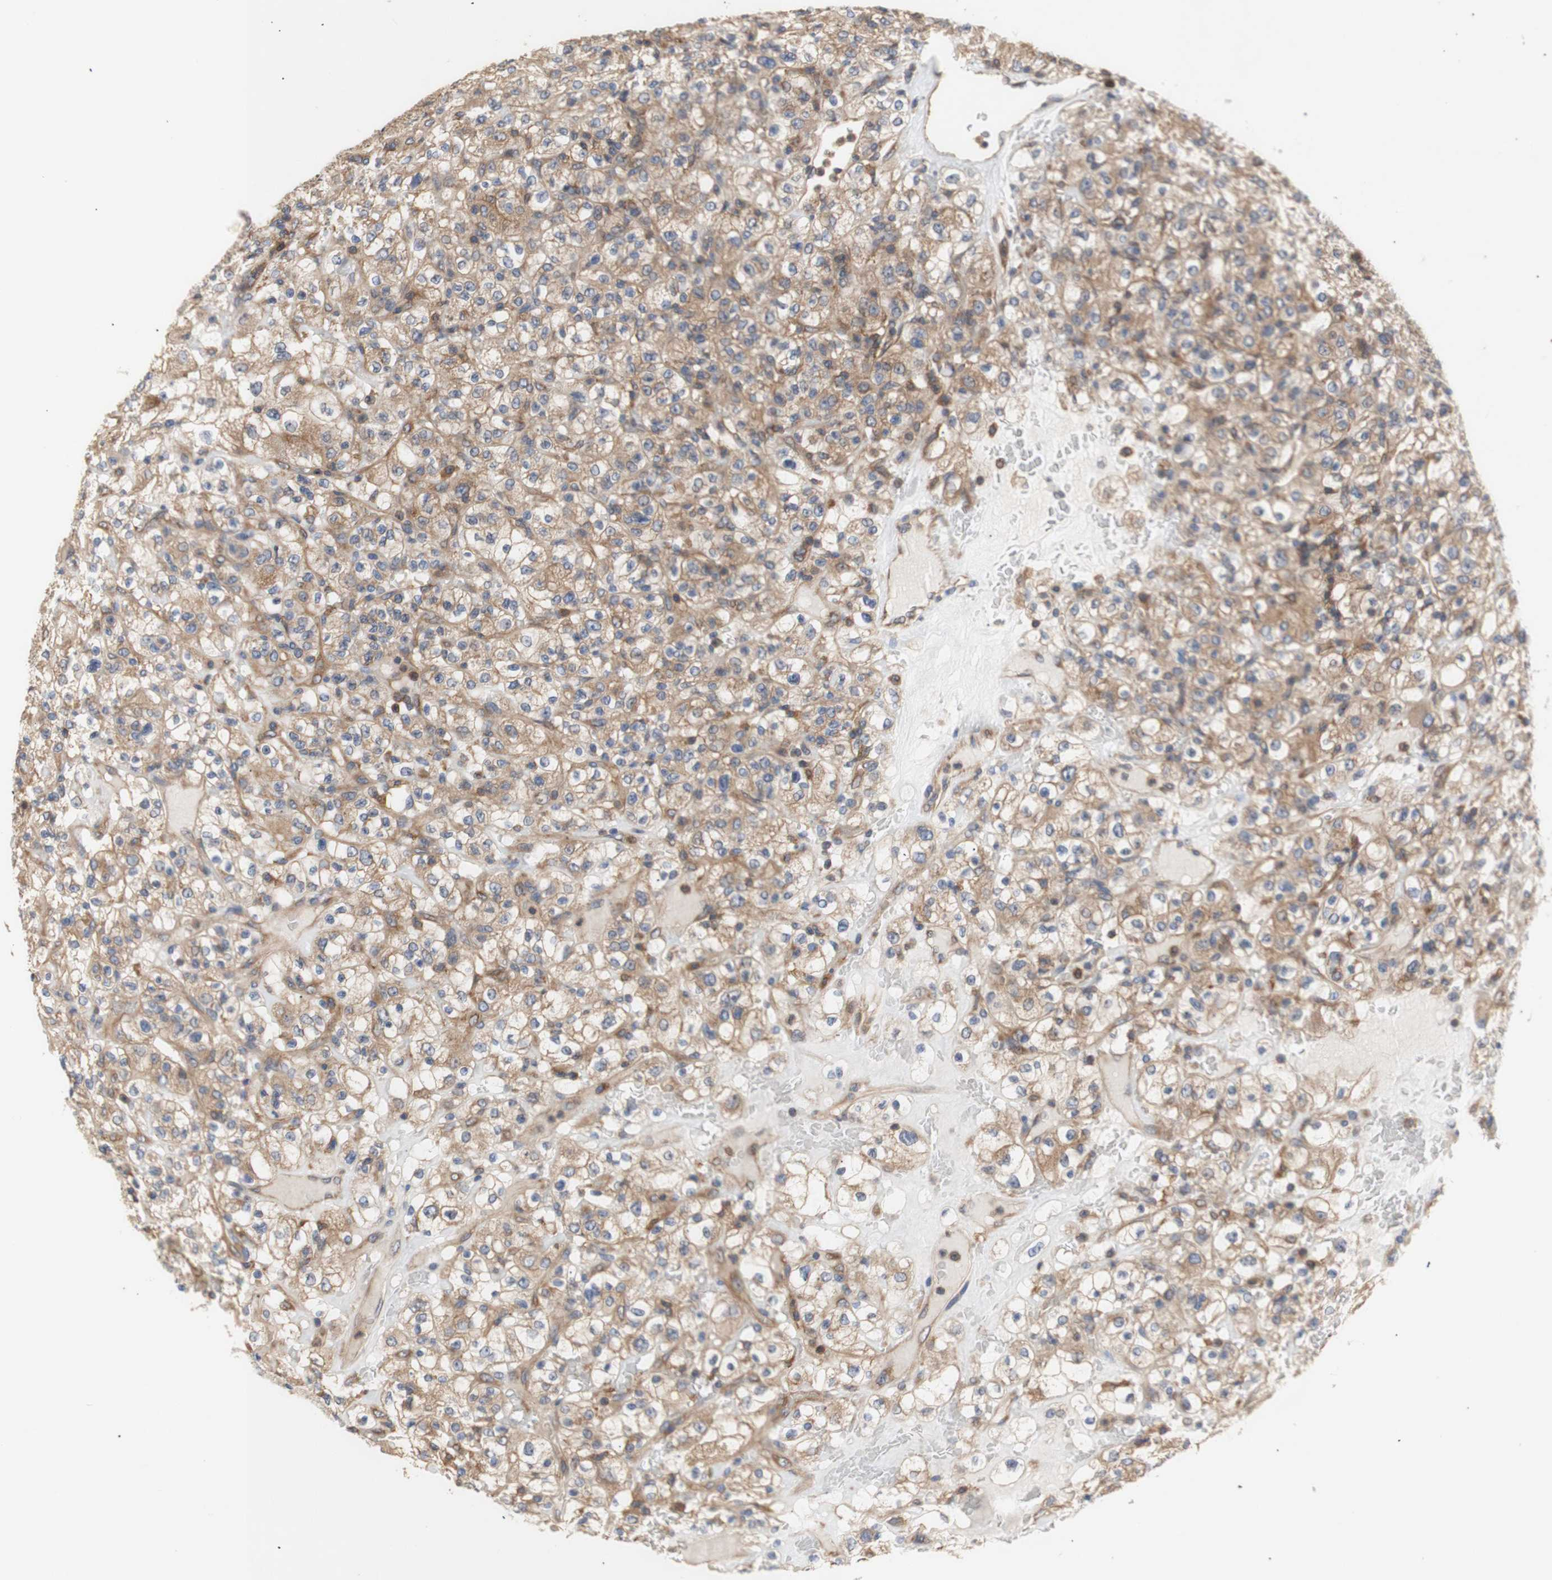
{"staining": {"intensity": "moderate", "quantity": ">75%", "location": "cytoplasmic/membranous"}, "tissue": "renal cancer", "cell_type": "Tumor cells", "image_type": "cancer", "snomed": [{"axis": "morphology", "description": "Normal tissue, NOS"}, {"axis": "morphology", "description": "Adenocarcinoma, NOS"}, {"axis": "topography", "description": "Kidney"}], "caption": "Protein expression analysis of human adenocarcinoma (renal) reveals moderate cytoplasmic/membranous staining in about >75% of tumor cells.", "gene": "IKBKG", "patient": {"sex": "female", "age": 72}}